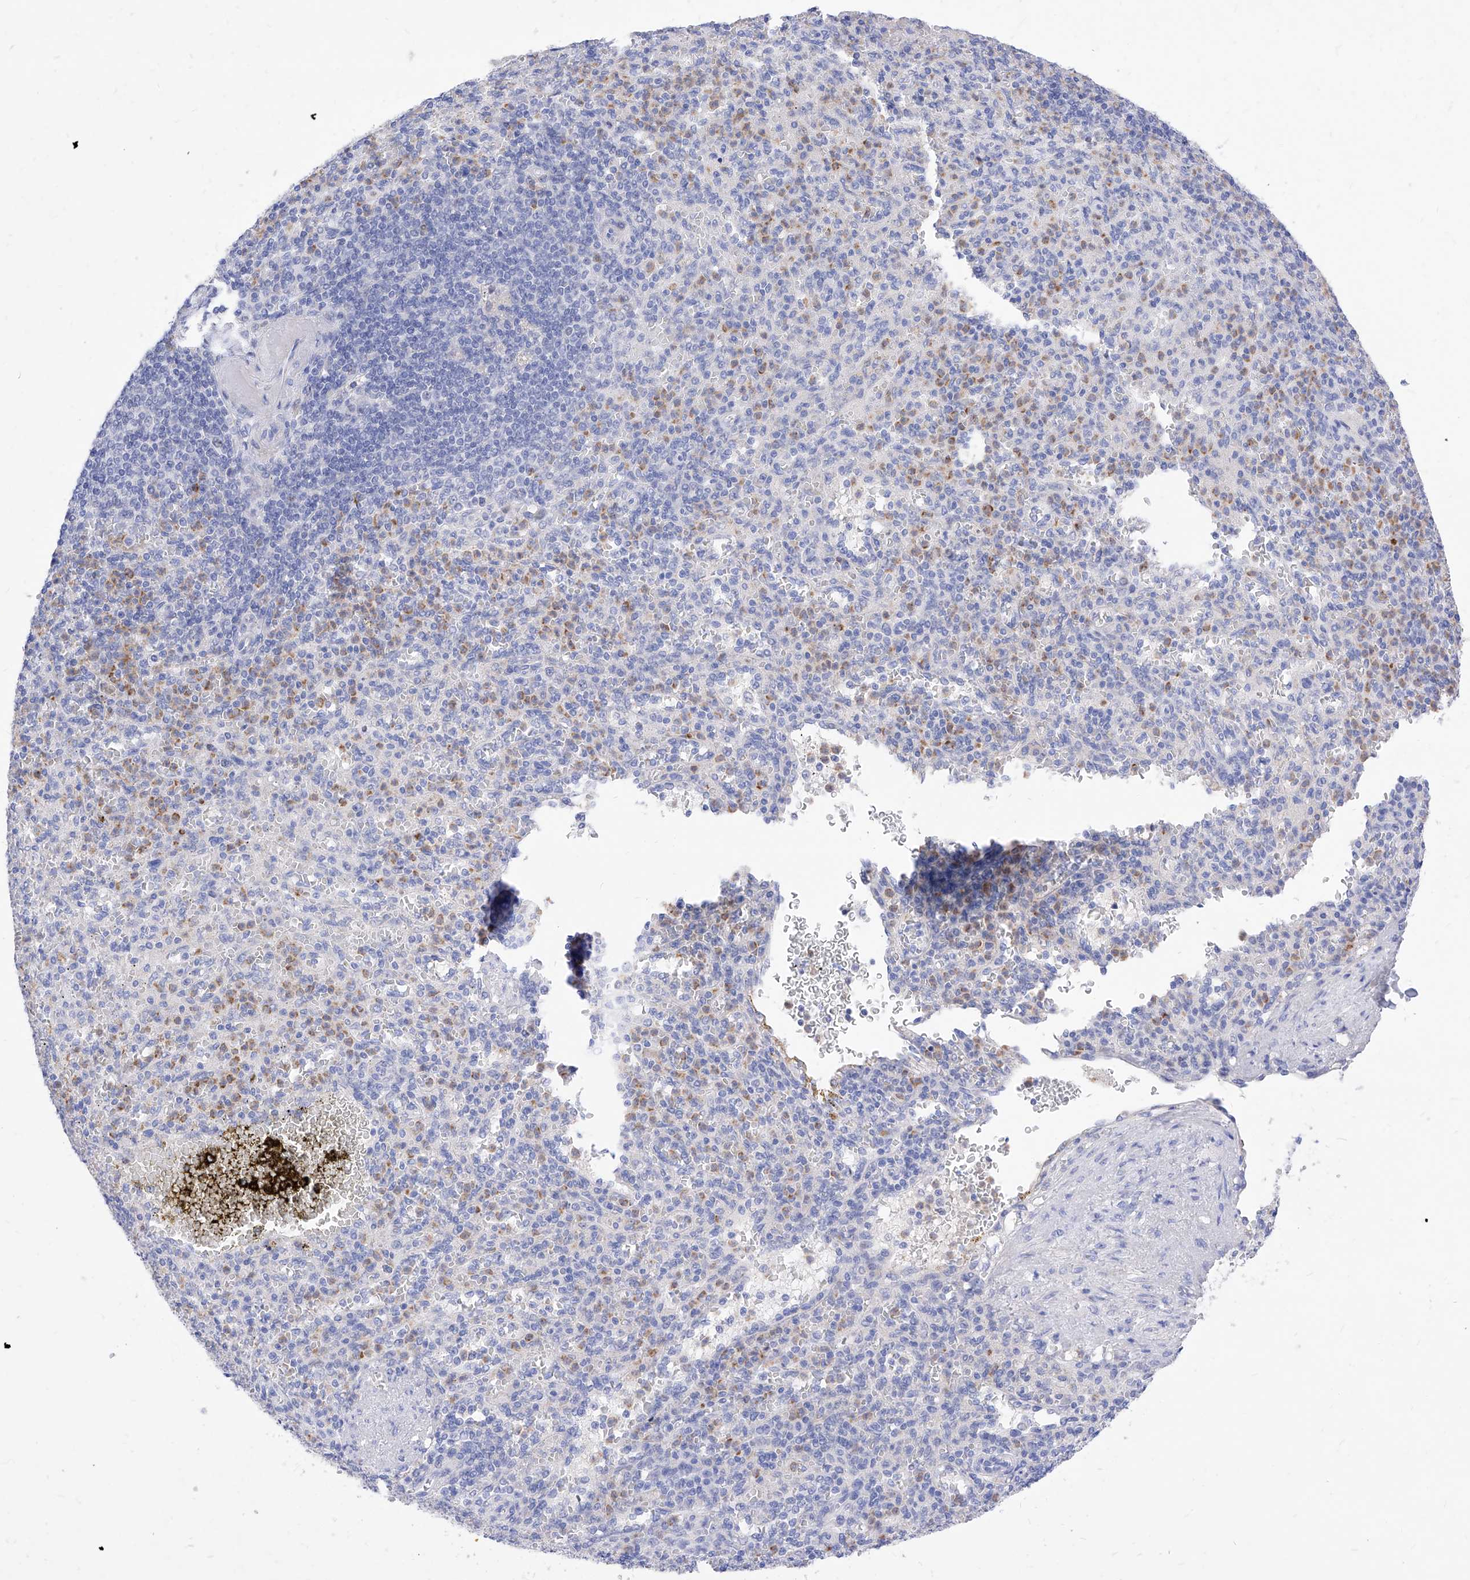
{"staining": {"intensity": "weak", "quantity": "<25%", "location": "cytoplasmic/membranous"}, "tissue": "spleen", "cell_type": "Cells in red pulp", "image_type": "normal", "snomed": [{"axis": "morphology", "description": "Normal tissue, NOS"}, {"axis": "topography", "description": "Spleen"}], "caption": "The micrograph reveals no significant positivity in cells in red pulp of spleen. Brightfield microscopy of IHC stained with DAB (3,3'-diaminobenzidine) (brown) and hematoxylin (blue), captured at high magnification.", "gene": "VAX1", "patient": {"sex": "female", "age": 74}}